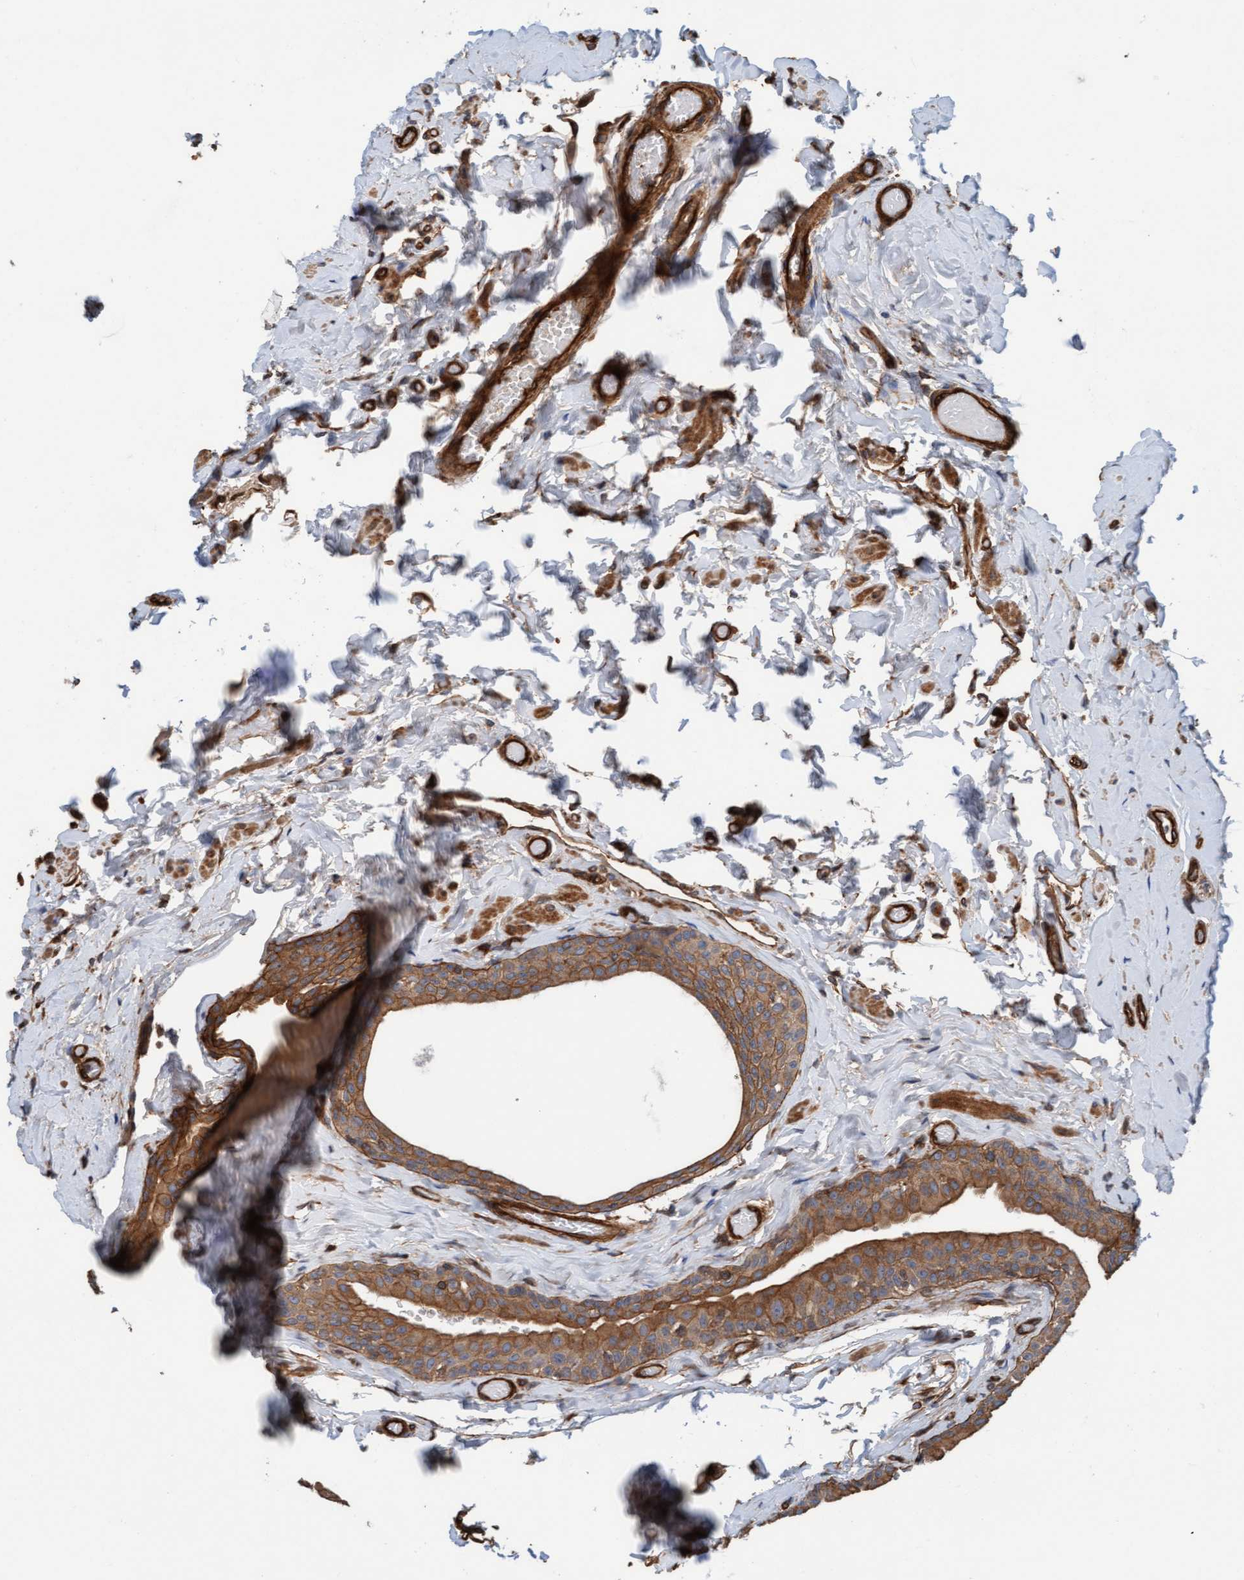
{"staining": {"intensity": "moderate", "quantity": ">75%", "location": "cytoplasmic/membranous"}, "tissue": "epididymis", "cell_type": "Glandular cells", "image_type": "normal", "snomed": [{"axis": "morphology", "description": "Normal tissue, NOS"}, {"axis": "topography", "description": "Testis"}, {"axis": "topography", "description": "Epididymis"}], "caption": "Protein analysis of unremarkable epididymis demonstrates moderate cytoplasmic/membranous positivity in approximately >75% of glandular cells.", "gene": "STXBP4", "patient": {"sex": "male", "age": 36}}